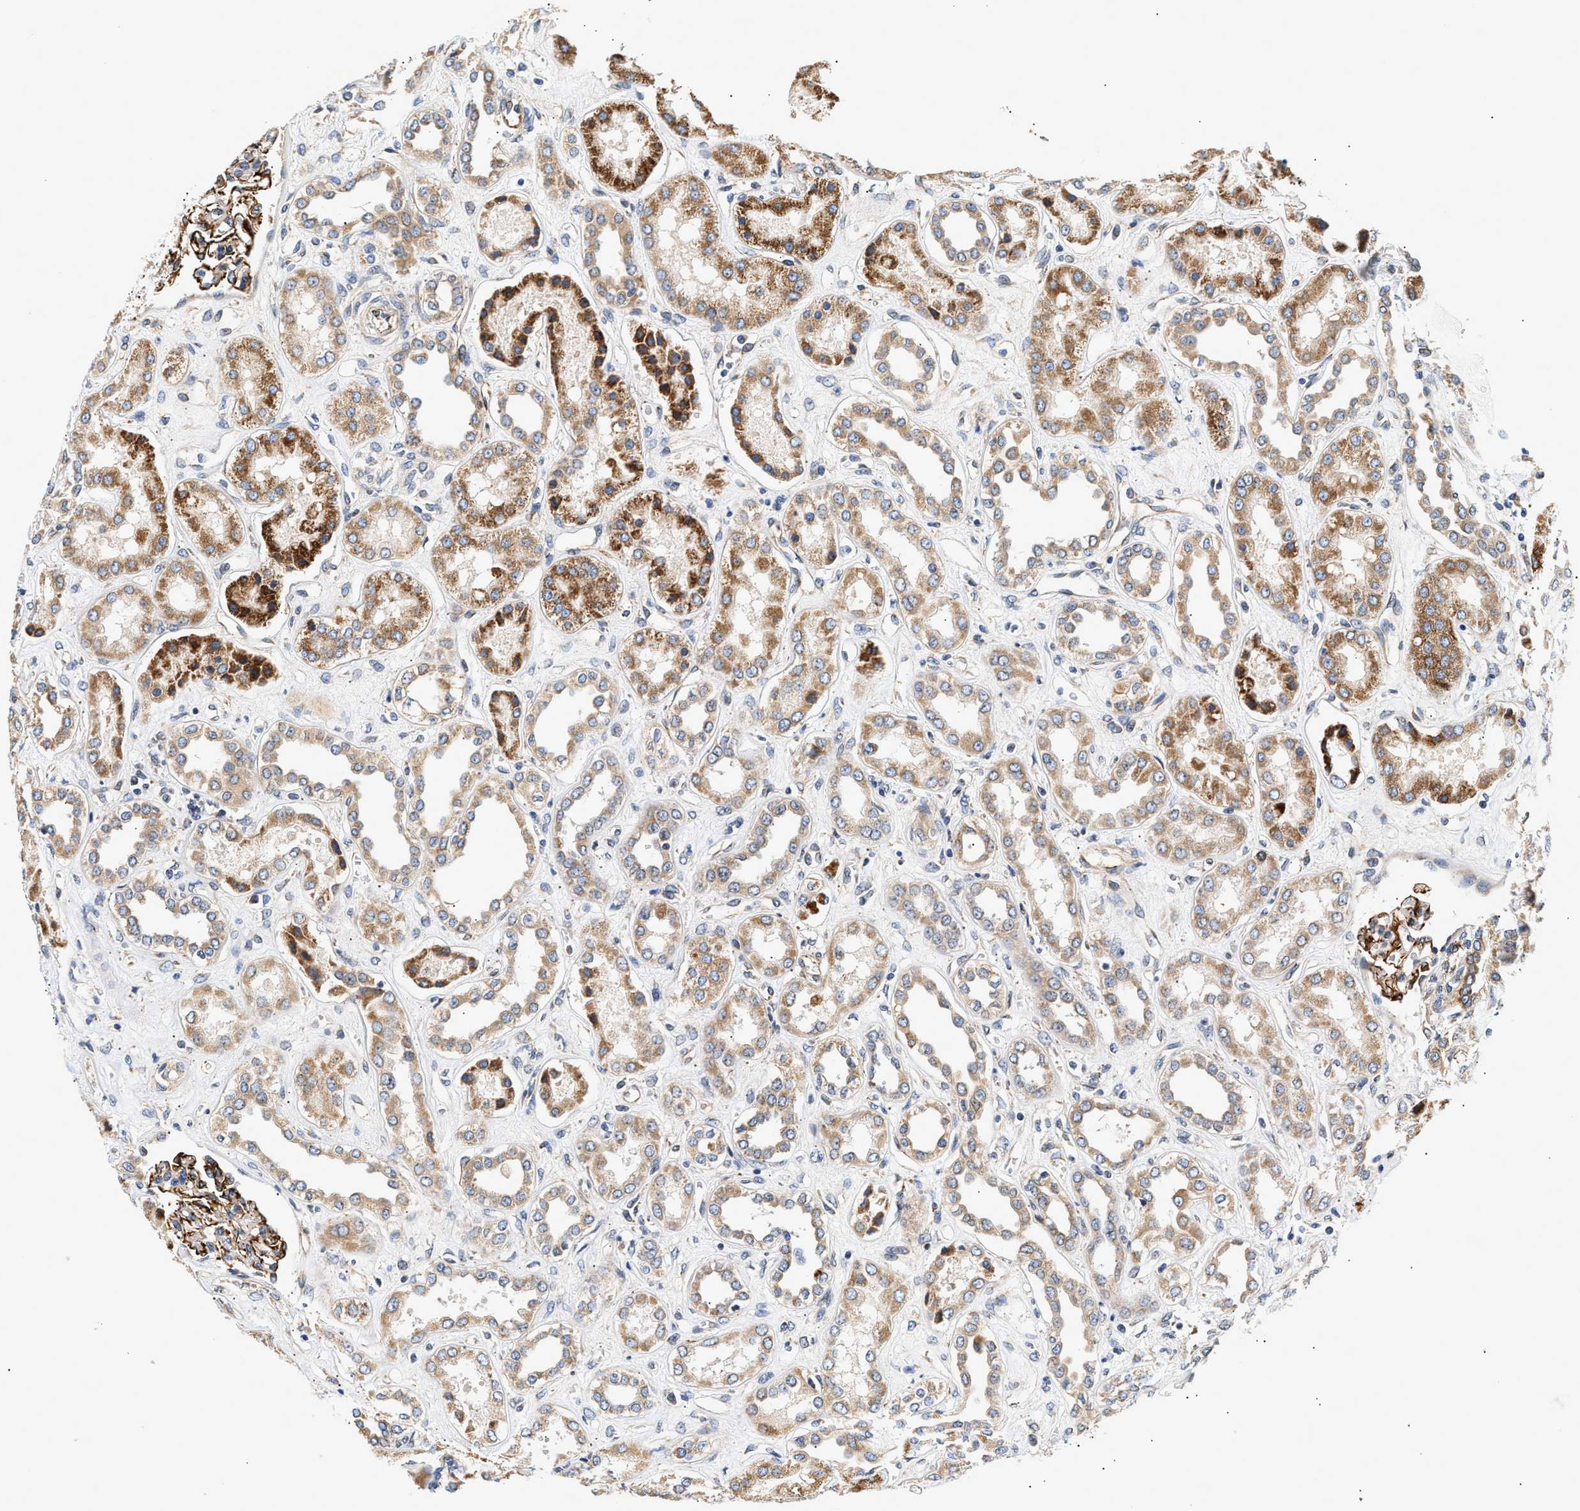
{"staining": {"intensity": "strong", "quantity": "25%-75%", "location": "cytoplasmic/membranous"}, "tissue": "kidney", "cell_type": "Cells in glomeruli", "image_type": "normal", "snomed": [{"axis": "morphology", "description": "Normal tissue, NOS"}, {"axis": "topography", "description": "Kidney"}], "caption": "Immunohistochemical staining of normal human kidney exhibits high levels of strong cytoplasmic/membranous positivity in about 25%-75% of cells in glomeruli.", "gene": "IFT74", "patient": {"sex": "male", "age": 59}}